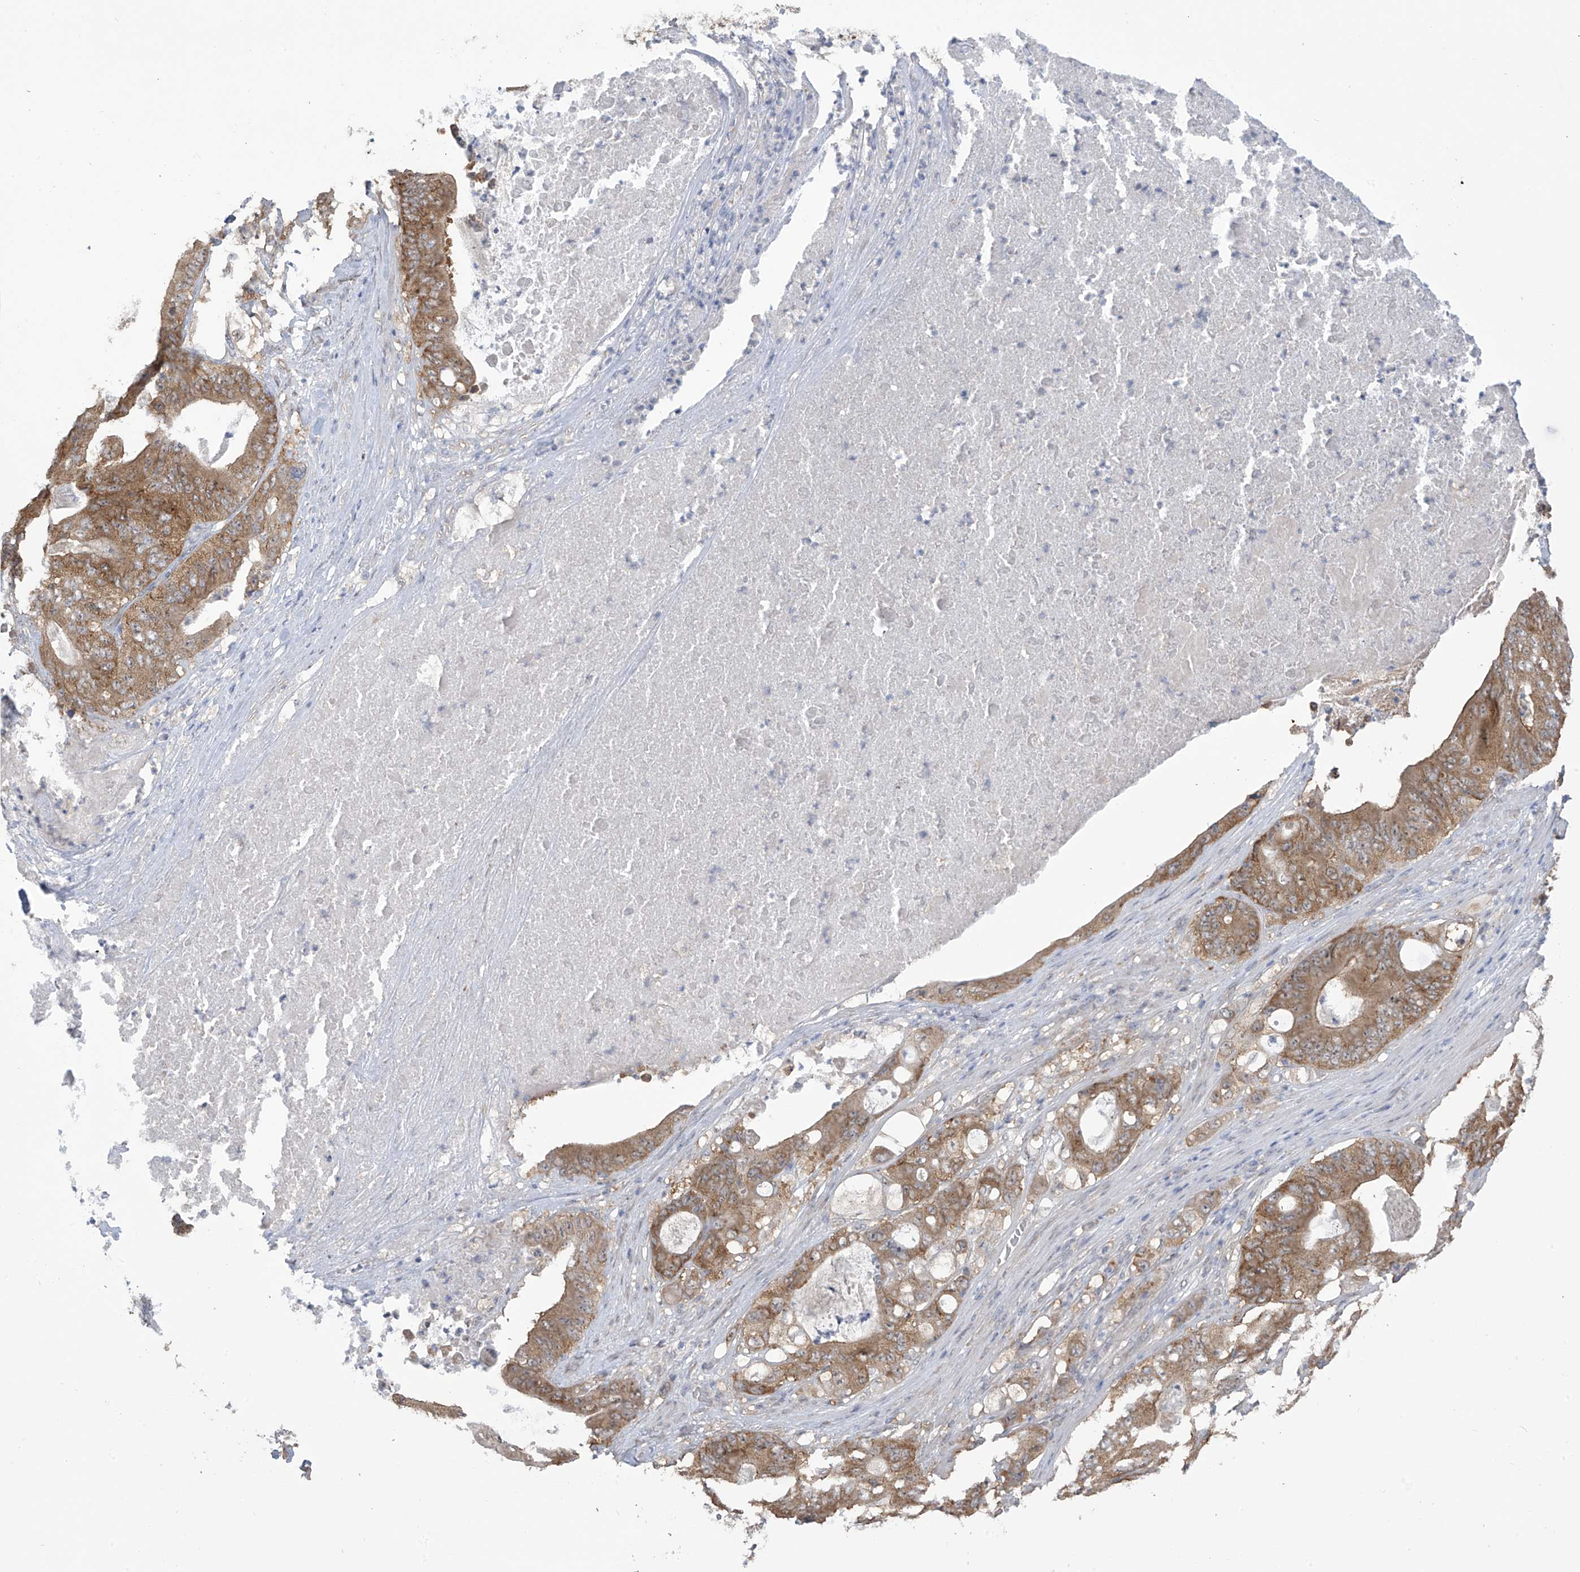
{"staining": {"intensity": "moderate", "quantity": ">75%", "location": "cytoplasmic/membranous"}, "tissue": "stomach cancer", "cell_type": "Tumor cells", "image_type": "cancer", "snomed": [{"axis": "morphology", "description": "Adenocarcinoma, NOS"}, {"axis": "topography", "description": "Stomach"}], "caption": "There is medium levels of moderate cytoplasmic/membranous positivity in tumor cells of stomach adenocarcinoma, as demonstrated by immunohistochemical staining (brown color).", "gene": "KIAA1522", "patient": {"sex": "female", "age": 73}}